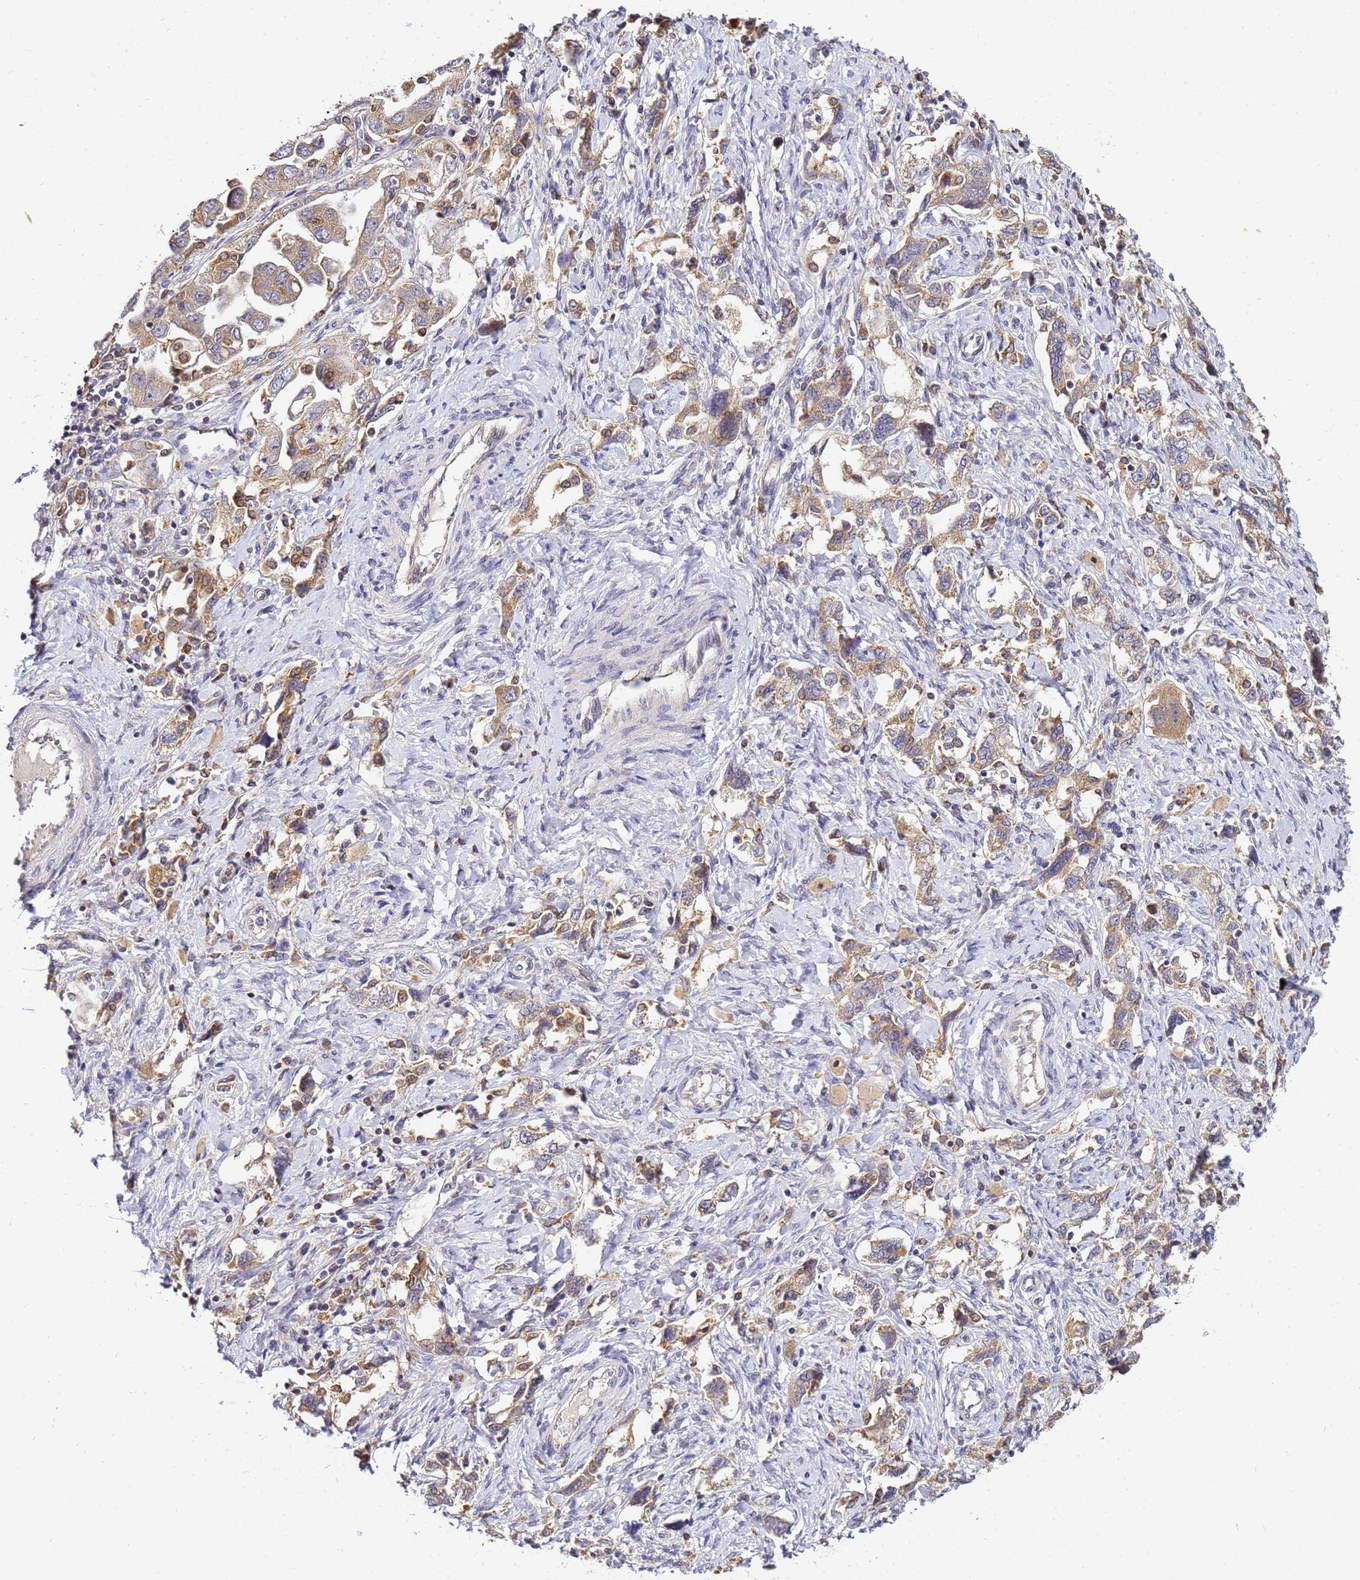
{"staining": {"intensity": "moderate", "quantity": ">75%", "location": "cytoplasmic/membranous"}, "tissue": "ovarian cancer", "cell_type": "Tumor cells", "image_type": "cancer", "snomed": [{"axis": "morphology", "description": "Carcinoma, NOS"}, {"axis": "morphology", "description": "Cystadenocarcinoma, serous, NOS"}, {"axis": "topography", "description": "Ovary"}], "caption": "IHC (DAB) staining of serous cystadenocarcinoma (ovarian) exhibits moderate cytoplasmic/membranous protein positivity in about >75% of tumor cells.", "gene": "ADPGK", "patient": {"sex": "female", "age": 69}}